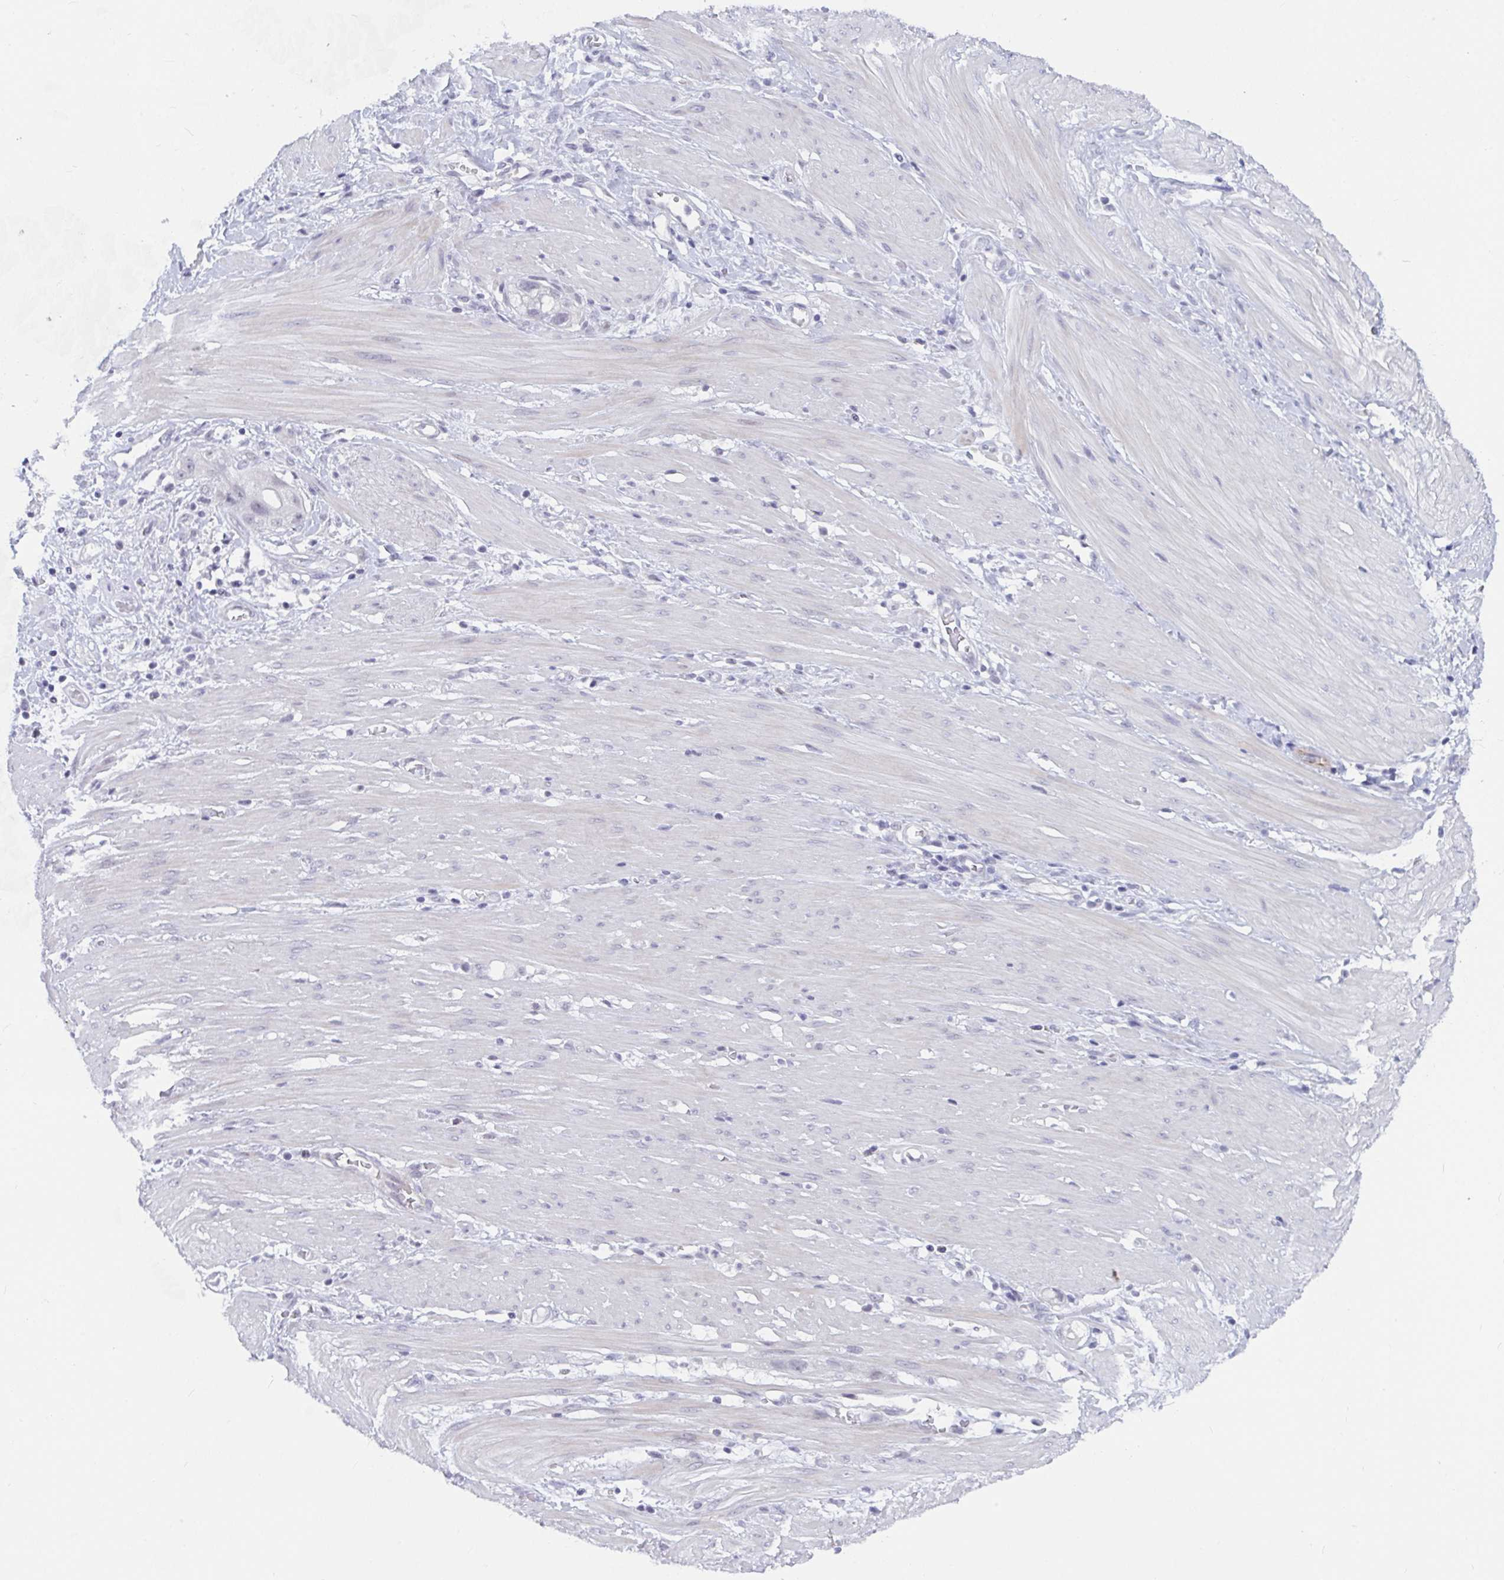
{"staining": {"intensity": "negative", "quantity": "none", "location": "none"}, "tissue": "stomach cancer", "cell_type": "Tumor cells", "image_type": "cancer", "snomed": [{"axis": "morphology", "description": "Adenocarcinoma, NOS"}, {"axis": "topography", "description": "Stomach"}, {"axis": "topography", "description": "Stomach, lower"}], "caption": "High magnification brightfield microscopy of stomach adenocarcinoma stained with DAB (brown) and counterstained with hematoxylin (blue): tumor cells show no significant expression.", "gene": "DAOA", "patient": {"sex": "female", "age": 48}}